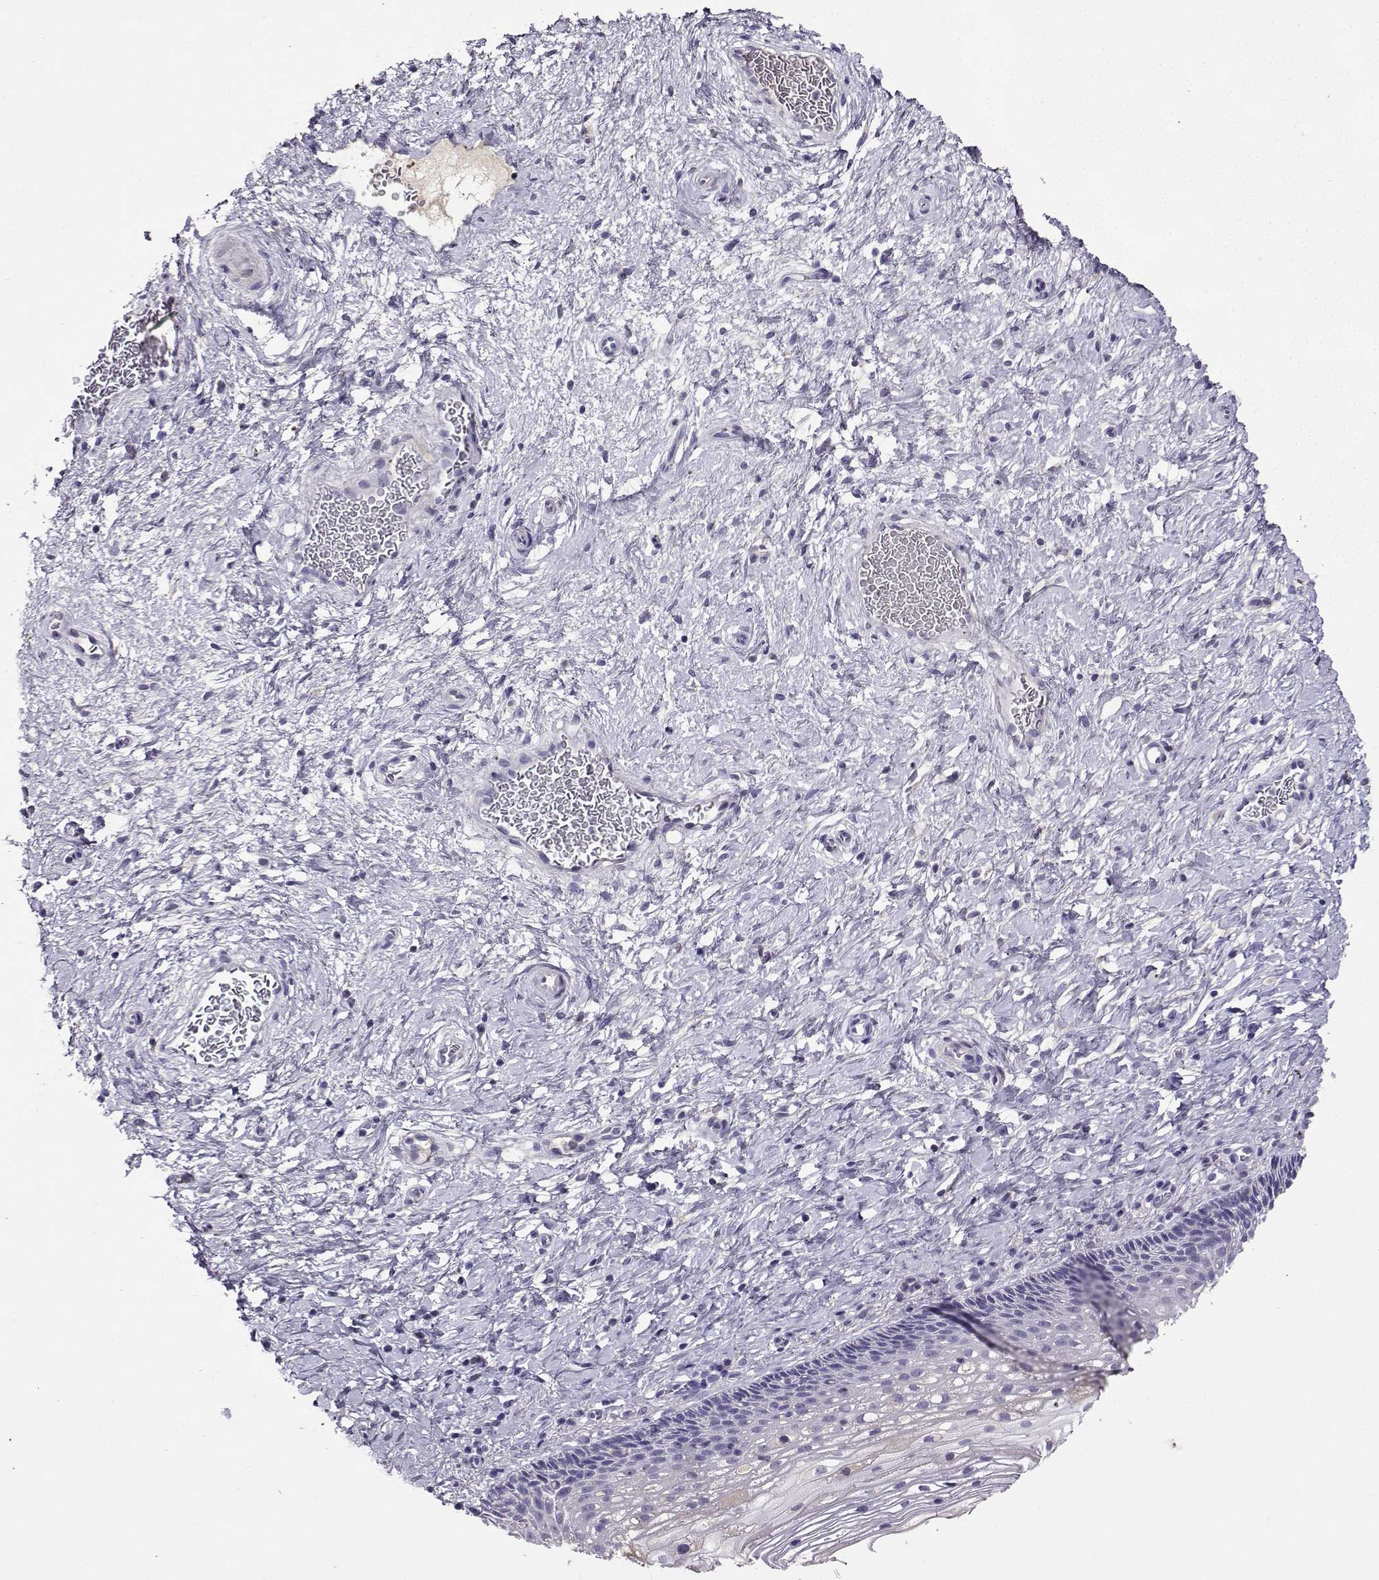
{"staining": {"intensity": "negative", "quantity": "none", "location": "none"}, "tissue": "cervix", "cell_type": "Glandular cells", "image_type": "normal", "snomed": [{"axis": "morphology", "description": "Normal tissue, NOS"}, {"axis": "topography", "description": "Cervix"}], "caption": "Immunohistochemistry (IHC) micrograph of unremarkable cervix: human cervix stained with DAB (3,3'-diaminobenzidine) displays no significant protein positivity in glandular cells.", "gene": "GRIK4", "patient": {"sex": "female", "age": 34}}